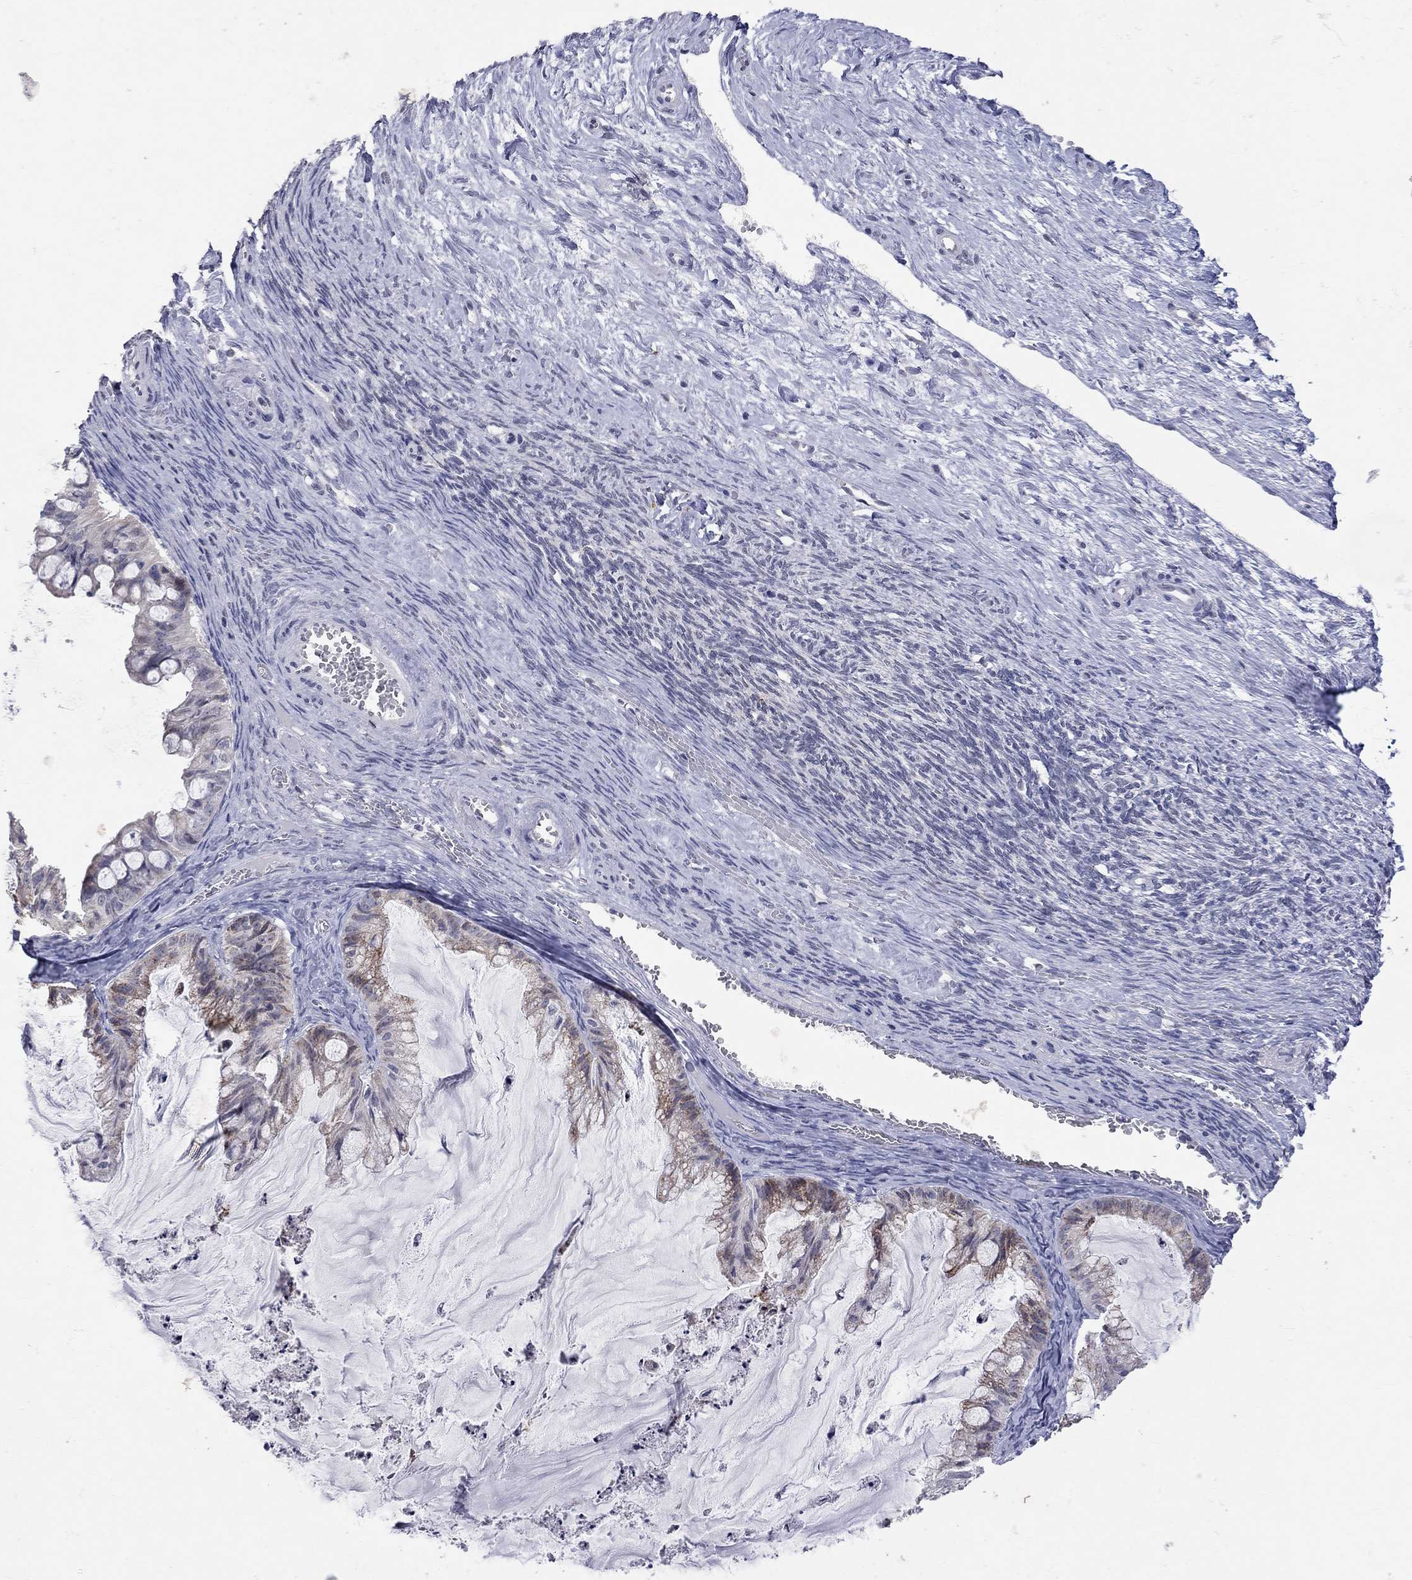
{"staining": {"intensity": "weak", "quantity": "25%-75%", "location": "cytoplasmic/membranous"}, "tissue": "ovarian cancer", "cell_type": "Tumor cells", "image_type": "cancer", "snomed": [{"axis": "morphology", "description": "Cystadenocarcinoma, mucinous, NOS"}, {"axis": "topography", "description": "Ovary"}], "caption": "The image displays a brown stain indicating the presence of a protein in the cytoplasmic/membranous of tumor cells in mucinous cystadenocarcinoma (ovarian).", "gene": "TMEM143", "patient": {"sex": "female", "age": 57}}